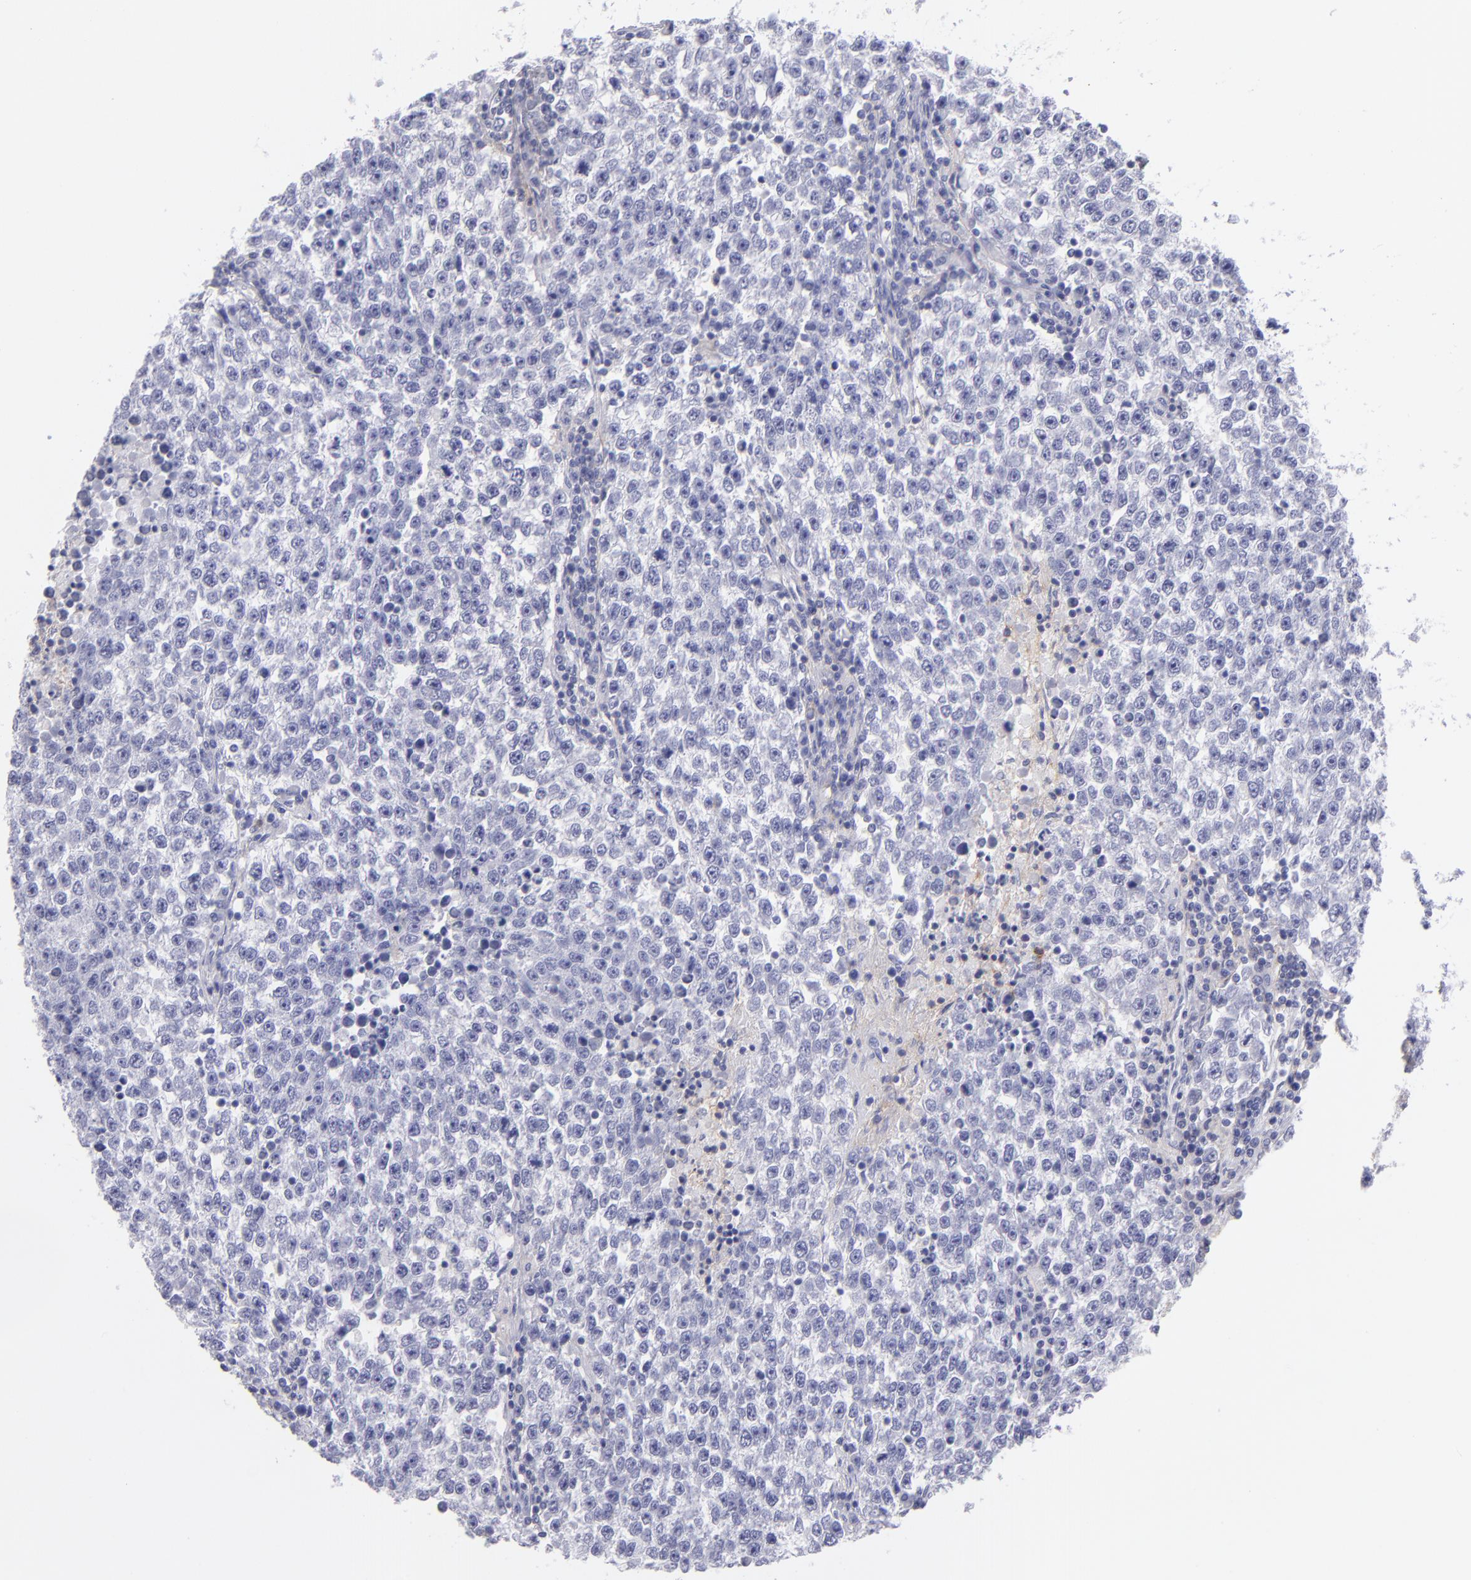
{"staining": {"intensity": "negative", "quantity": "none", "location": "none"}, "tissue": "testis cancer", "cell_type": "Tumor cells", "image_type": "cancer", "snomed": [{"axis": "morphology", "description": "Seminoma, NOS"}, {"axis": "topography", "description": "Testis"}], "caption": "This micrograph is of seminoma (testis) stained with immunohistochemistry to label a protein in brown with the nuclei are counter-stained blue. There is no positivity in tumor cells.", "gene": "CD82", "patient": {"sex": "male", "age": 36}}